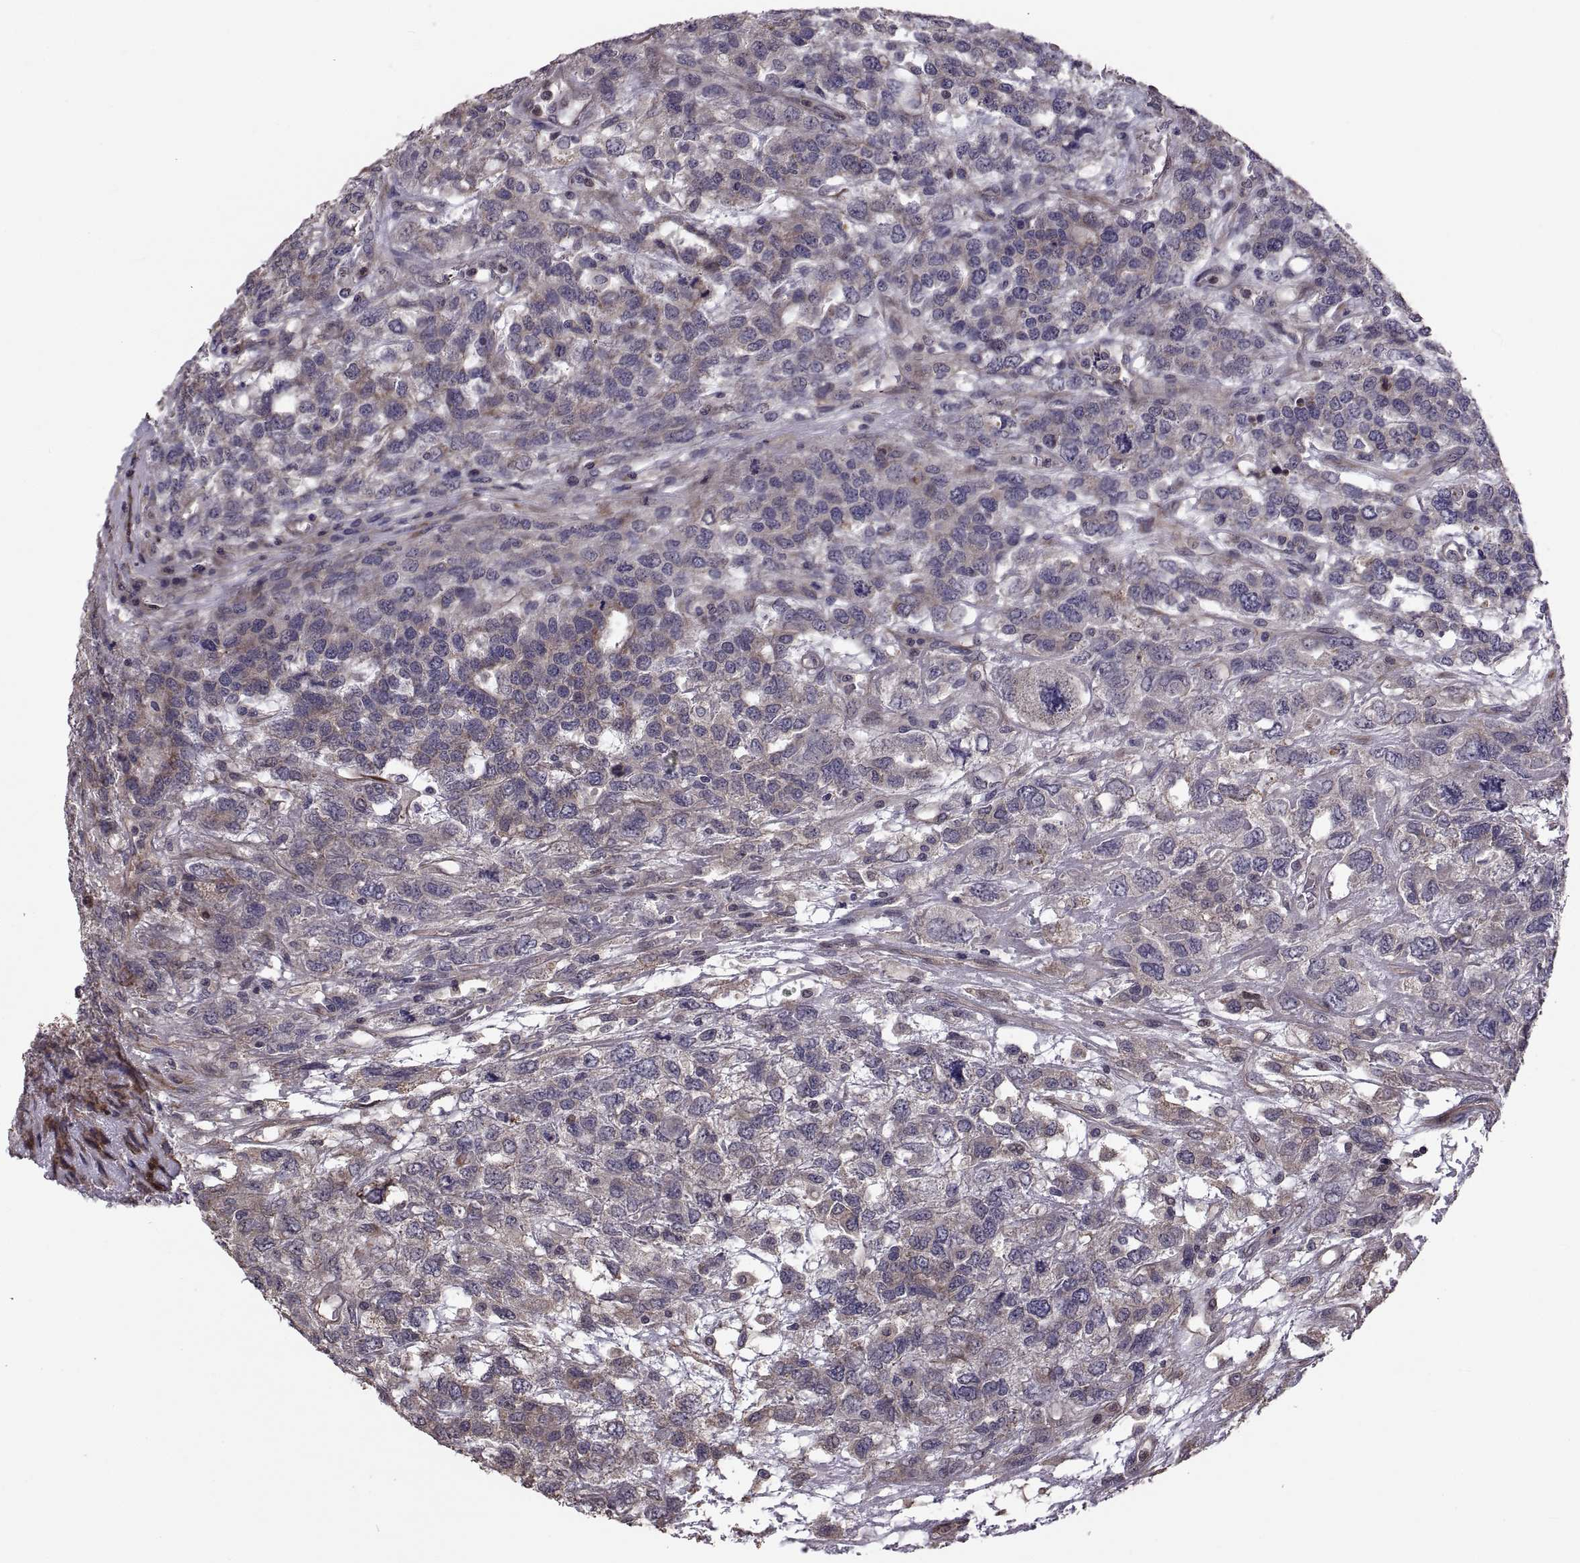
{"staining": {"intensity": "weak", "quantity": "25%-75%", "location": "cytoplasmic/membranous"}, "tissue": "testis cancer", "cell_type": "Tumor cells", "image_type": "cancer", "snomed": [{"axis": "morphology", "description": "Seminoma, NOS"}, {"axis": "topography", "description": "Testis"}], "caption": "A photomicrograph of human testis cancer (seminoma) stained for a protein exhibits weak cytoplasmic/membranous brown staining in tumor cells.", "gene": "PMM2", "patient": {"sex": "male", "age": 52}}